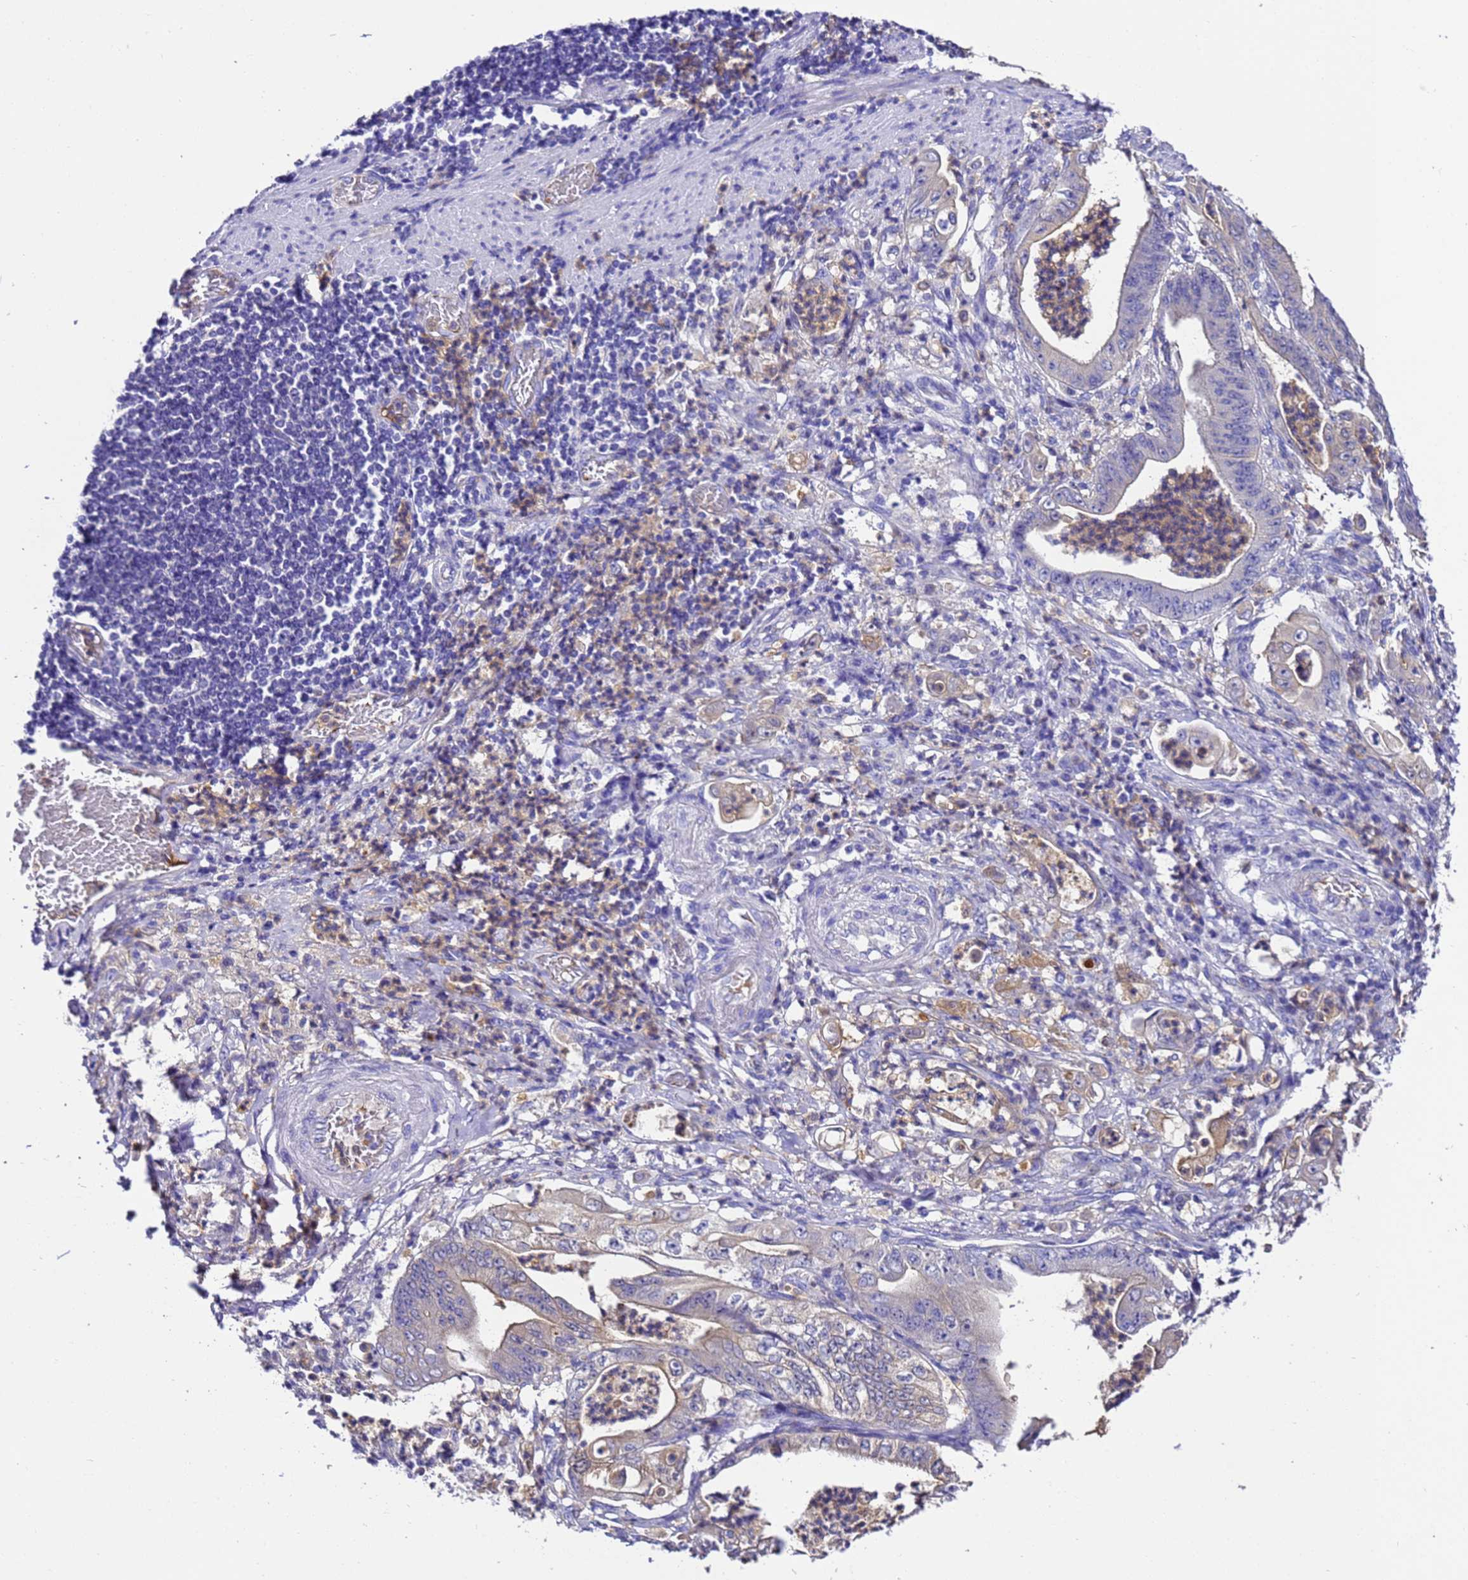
{"staining": {"intensity": "weak", "quantity": "<25%", "location": "cytoplasmic/membranous"}, "tissue": "stomach cancer", "cell_type": "Tumor cells", "image_type": "cancer", "snomed": [{"axis": "morphology", "description": "Adenocarcinoma, NOS"}, {"axis": "topography", "description": "Stomach"}], "caption": "Immunohistochemical staining of human stomach cancer (adenocarcinoma) shows no significant staining in tumor cells.", "gene": "UGT2A1", "patient": {"sex": "female", "age": 73}}